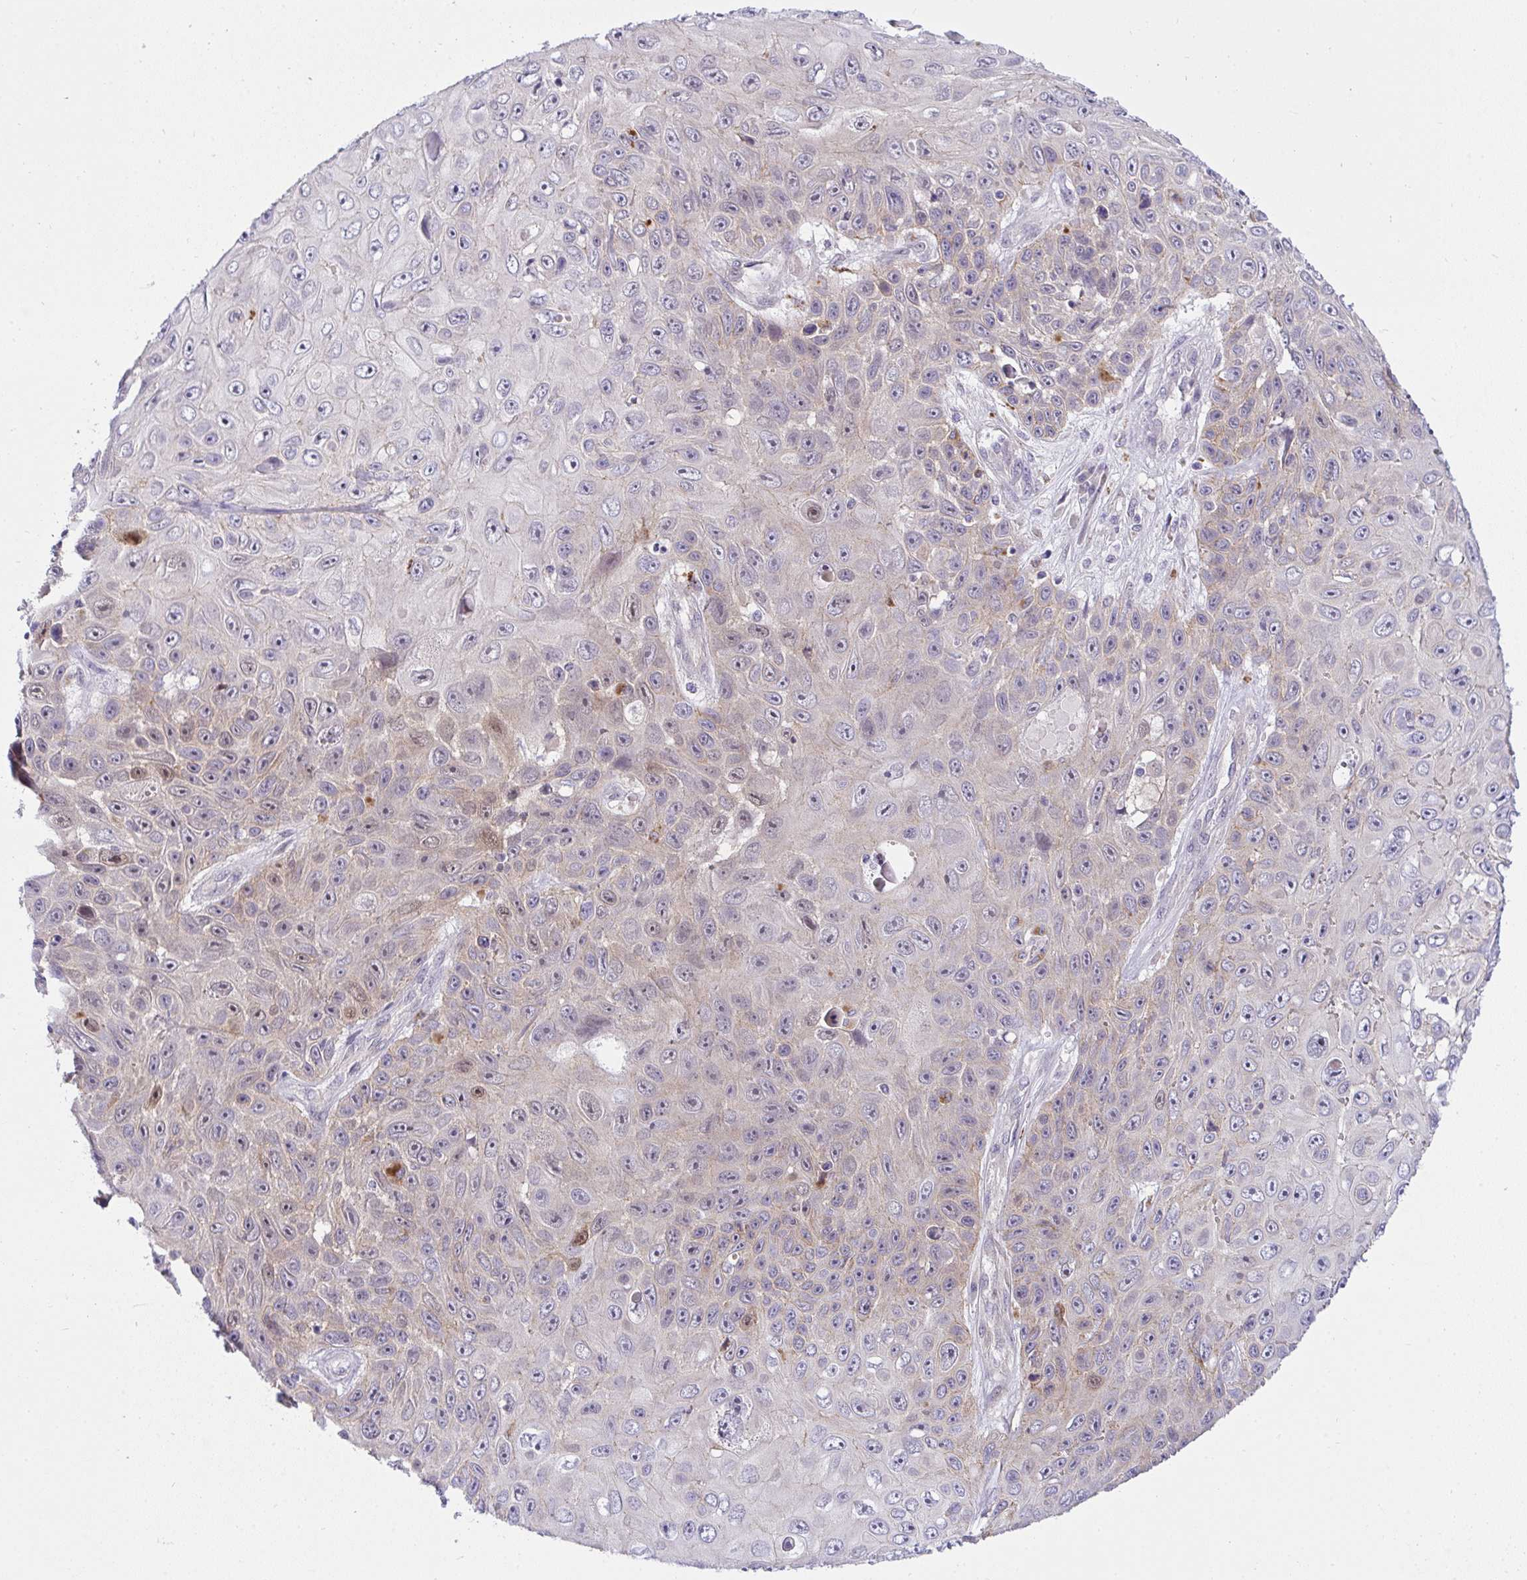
{"staining": {"intensity": "weak", "quantity": "<25%", "location": "cytoplasmic/membranous"}, "tissue": "skin cancer", "cell_type": "Tumor cells", "image_type": "cancer", "snomed": [{"axis": "morphology", "description": "Squamous cell carcinoma, NOS"}, {"axis": "topography", "description": "Skin"}], "caption": "An image of squamous cell carcinoma (skin) stained for a protein demonstrates no brown staining in tumor cells.", "gene": "HOXD12", "patient": {"sex": "male", "age": 82}}